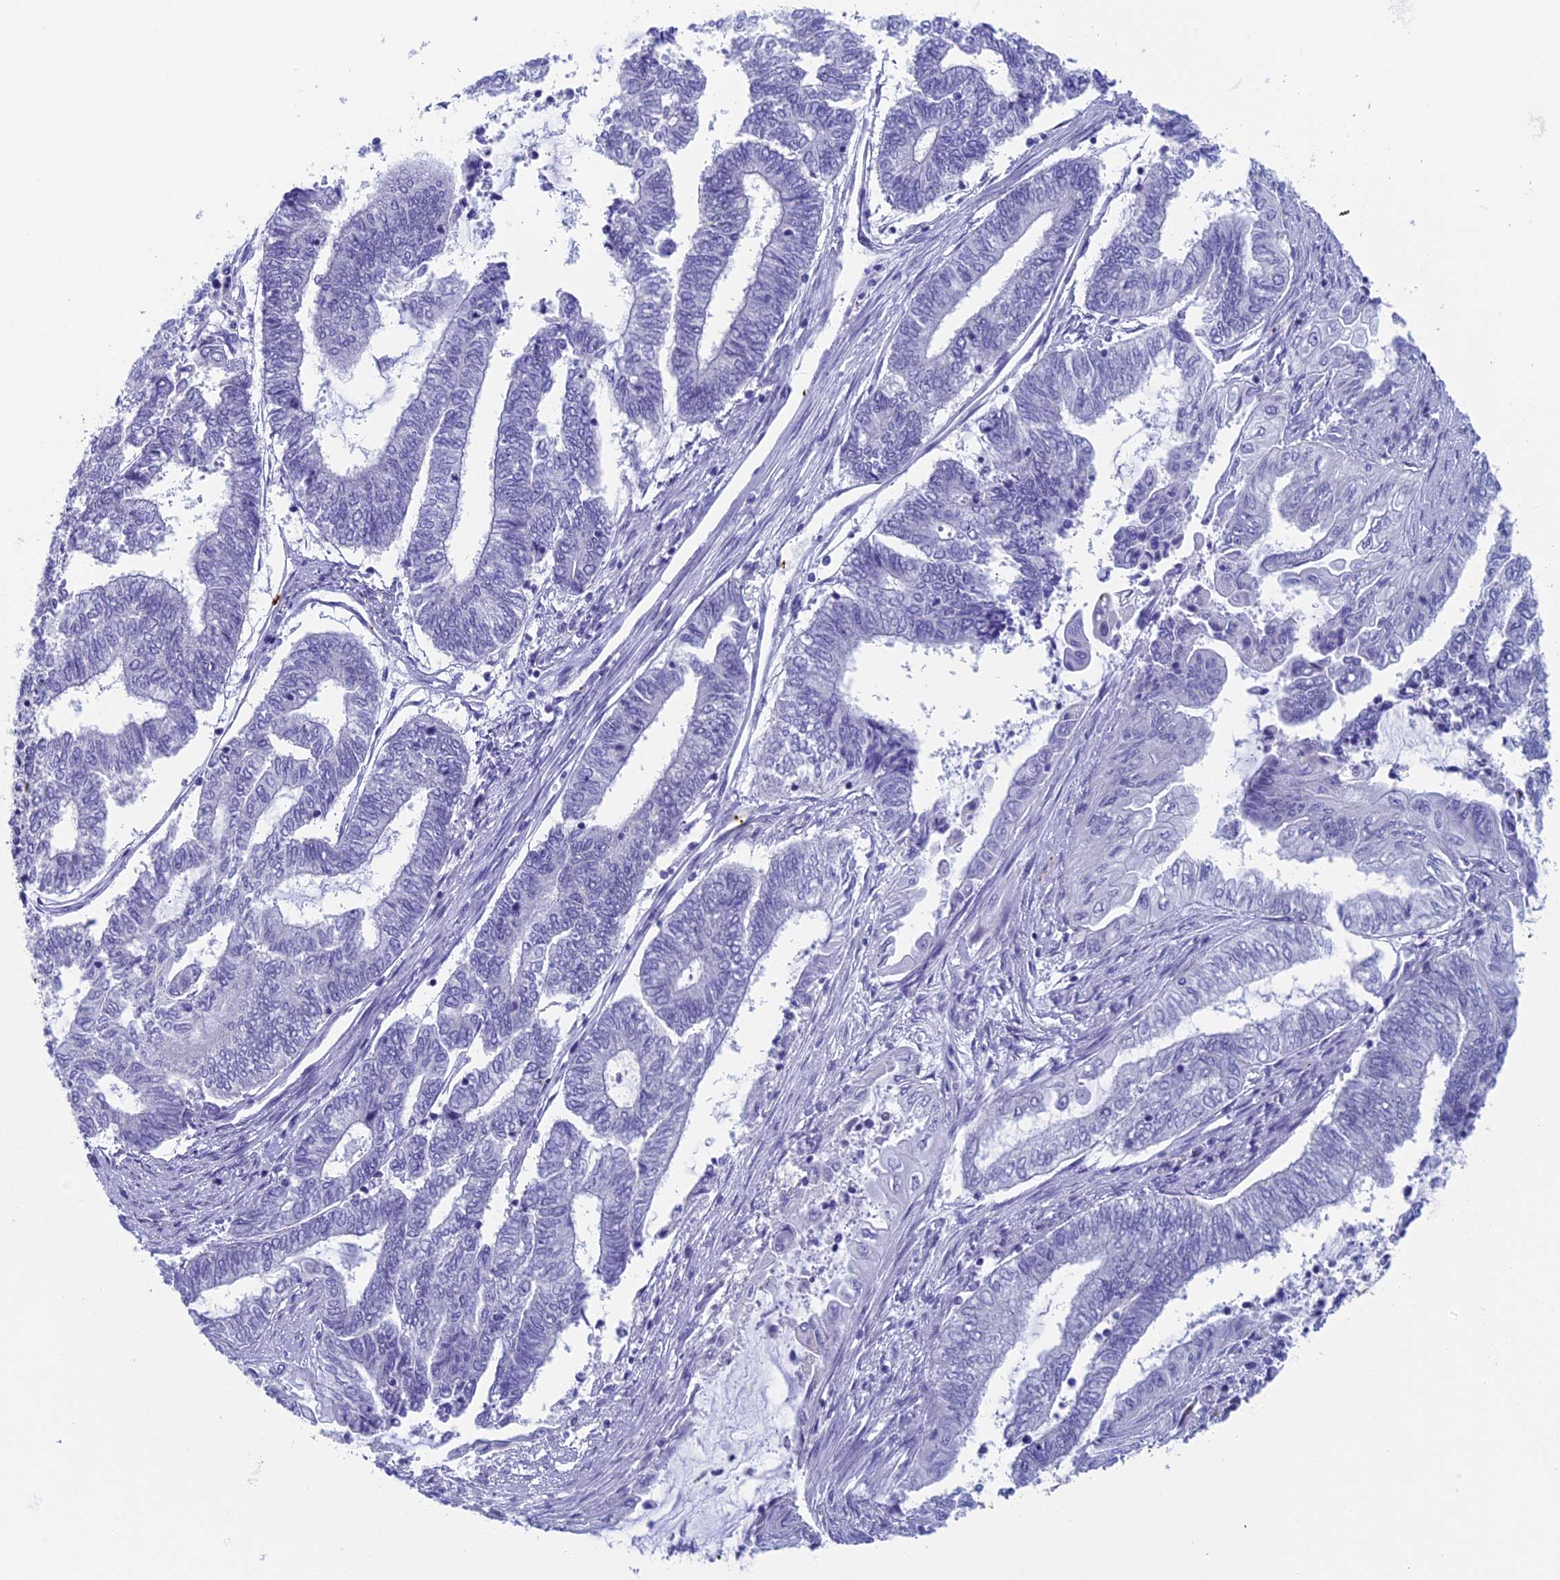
{"staining": {"intensity": "negative", "quantity": "none", "location": "none"}, "tissue": "endometrial cancer", "cell_type": "Tumor cells", "image_type": "cancer", "snomed": [{"axis": "morphology", "description": "Adenocarcinoma, NOS"}, {"axis": "topography", "description": "Uterus"}, {"axis": "topography", "description": "Endometrium"}], "caption": "This micrograph is of endometrial cancer stained with immunohistochemistry to label a protein in brown with the nuclei are counter-stained blue. There is no expression in tumor cells.", "gene": "AIFM2", "patient": {"sex": "female", "age": 70}}